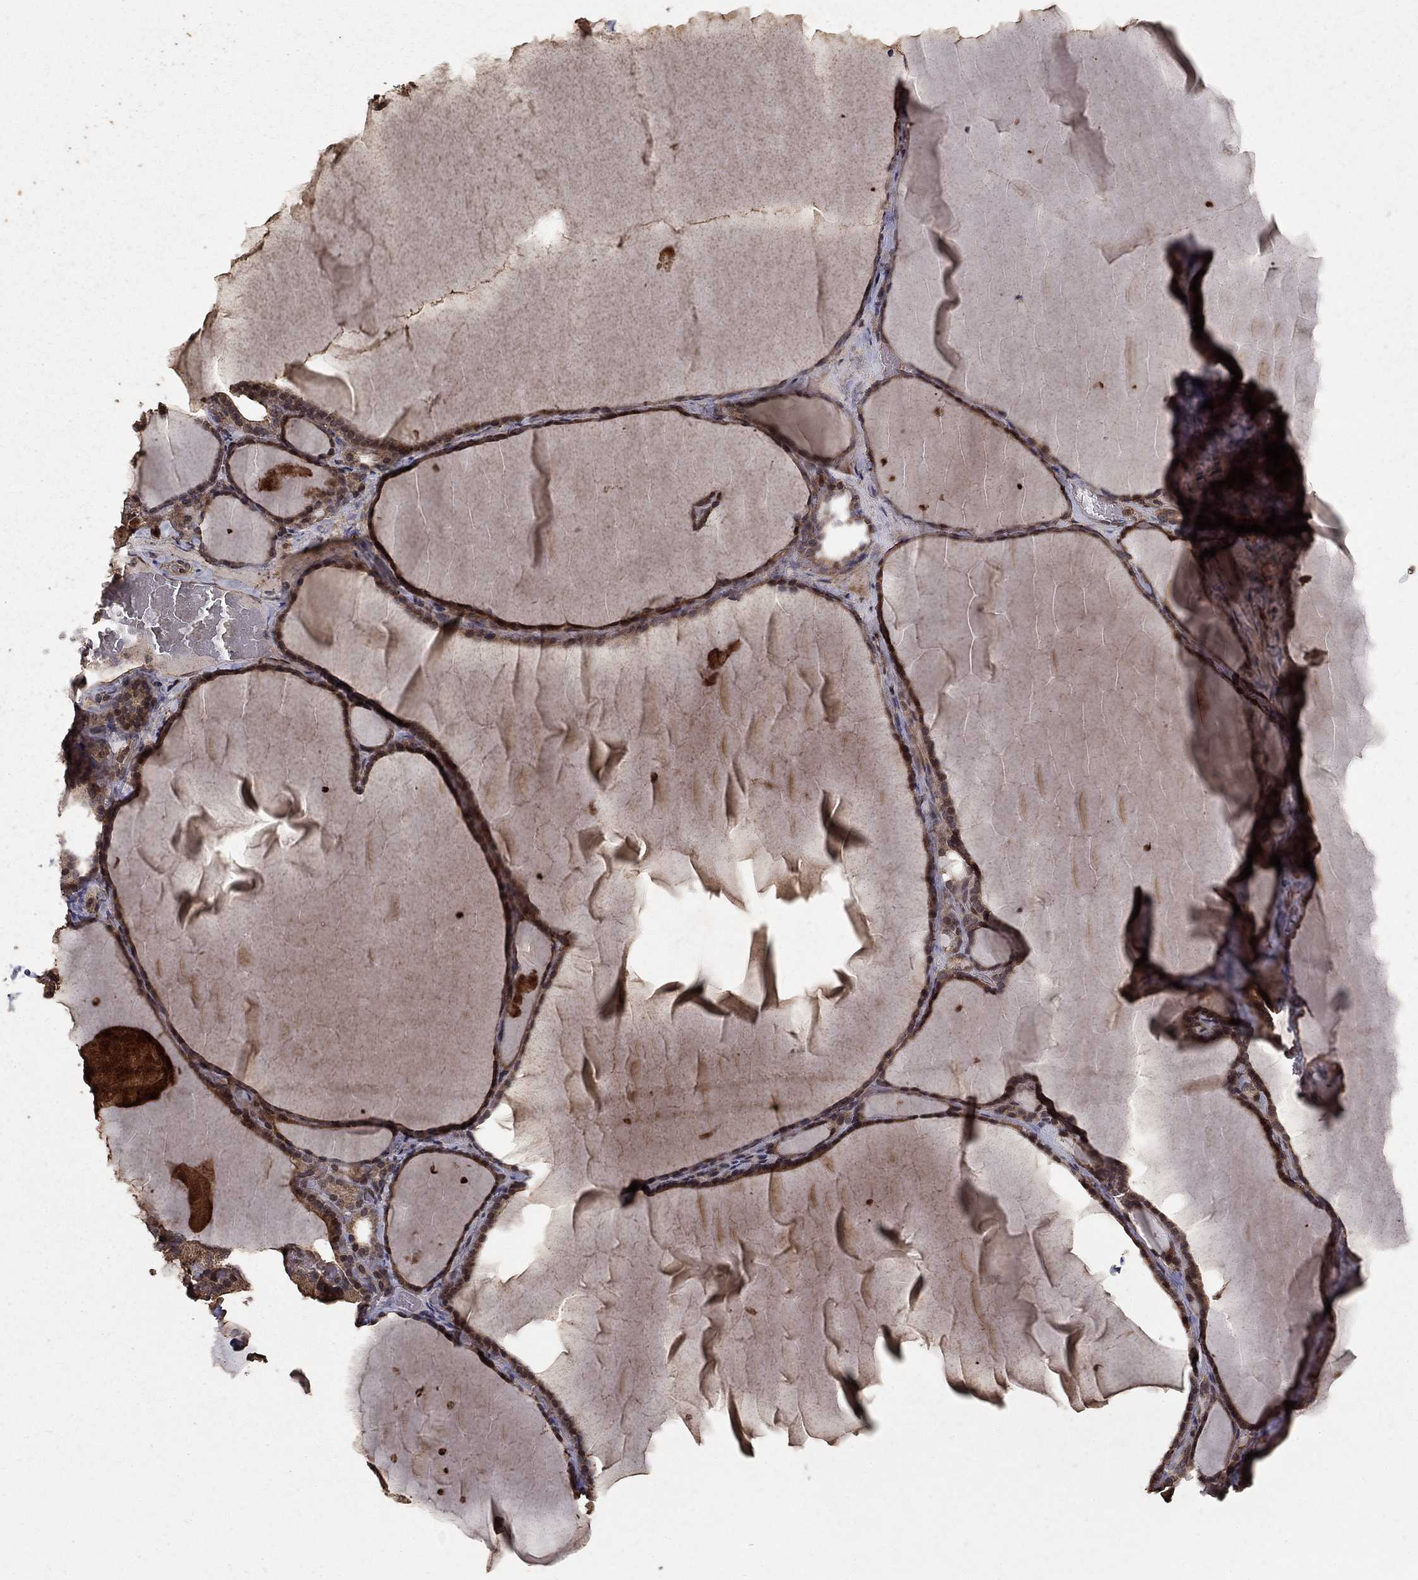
{"staining": {"intensity": "moderate", "quantity": ">75%", "location": "cytoplasmic/membranous"}, "tissue": "thyroid gland", "cell_type": "Glandular cells", "image_type": "normal", "snomed": [{"axis": "morphology", "description": "Normal tissue, NOS"}, {"axis": "morphology", "description": "Hyperplasia, NOS"}, {"axis": "topography", "description": "Thyroid gland"}], "caption": "DAB (3,3'-diaminobenzidine) immunohistochemical staining of unremarkable human thyroid gland demonstrates moderate cytoplasmic/membranous protein staining in approximately >75% of glandular cells.", "gene": "PRDM1", "patient": {"sex": "female", "age": 27}}